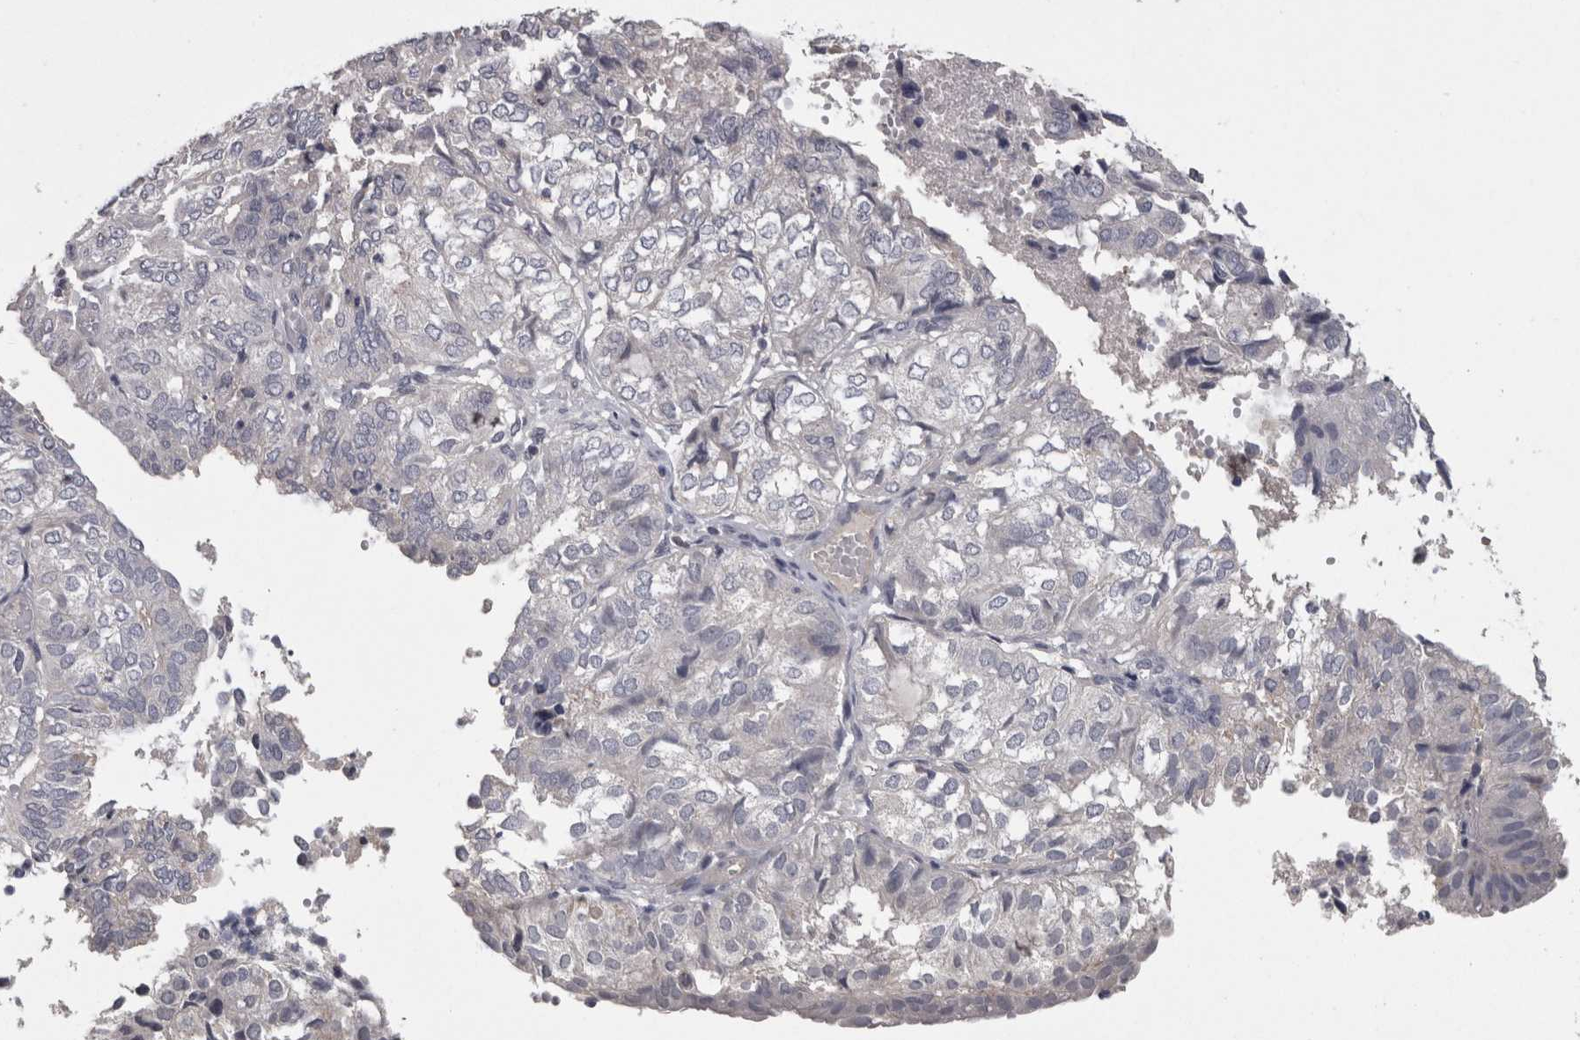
{"staining": {"intensity": "negative", "quantity": "none", "location": "none"}, "tissue": "endometrial cancer", "cell_type": "Tumor cells", "image_type": "cancer", "snomed": [{"axis": "morphology", "description": "Adenocarcinoma, NOS"}, {"axis": "topography", "description": "Uterus"}], "caption": "Immunohistochemical staining of adenocarcinoma (endometrial) displays no significant expression in tumor cells.", "gene": "PON3", "patient": {"sex": "female", "age": 60}}